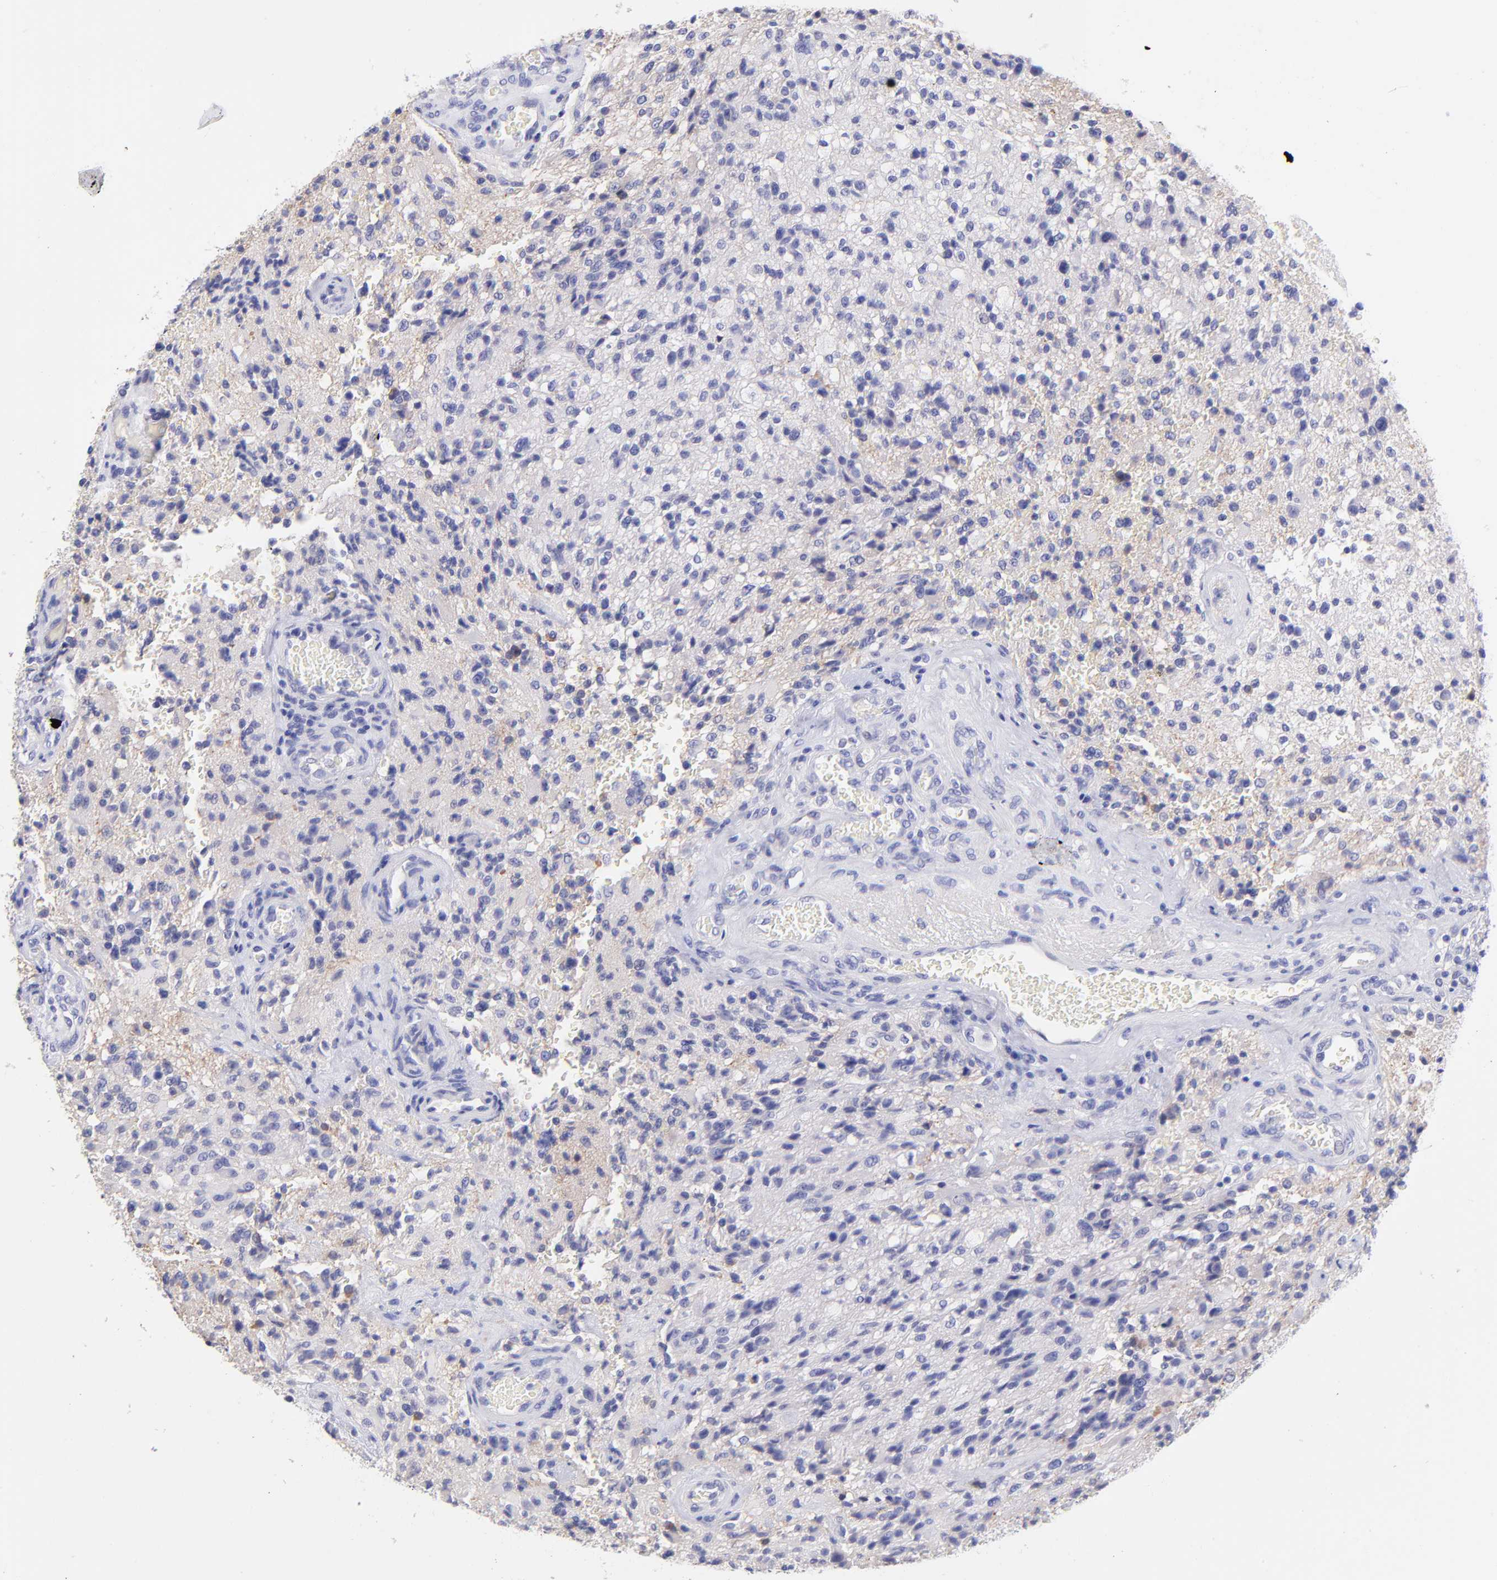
{"staining": {"intensity": "negative", "quantity": "none", "location": "none"}, "tissue": "glioma", "cell_type": "Tumor cells", "image_type": "cancer", "snomed": [{"axis": "morphology", "description": "Normal tissue, NOS"}, {"axis": "morphology", "description": "Glioma, malignant, High grade"}, {"axis": "topography", "description": "Cerebral cortex"}], "caption": "Immunohistochemistry micrograph of neoplastic tissue: glioma stained with DAB displays no significant protein expression in tumor cells. (Immunohistochemistry, brightfield microscopy, high magnification).", "gene": "RAB3B", "patient": {"sex": "male", "age": 56}}